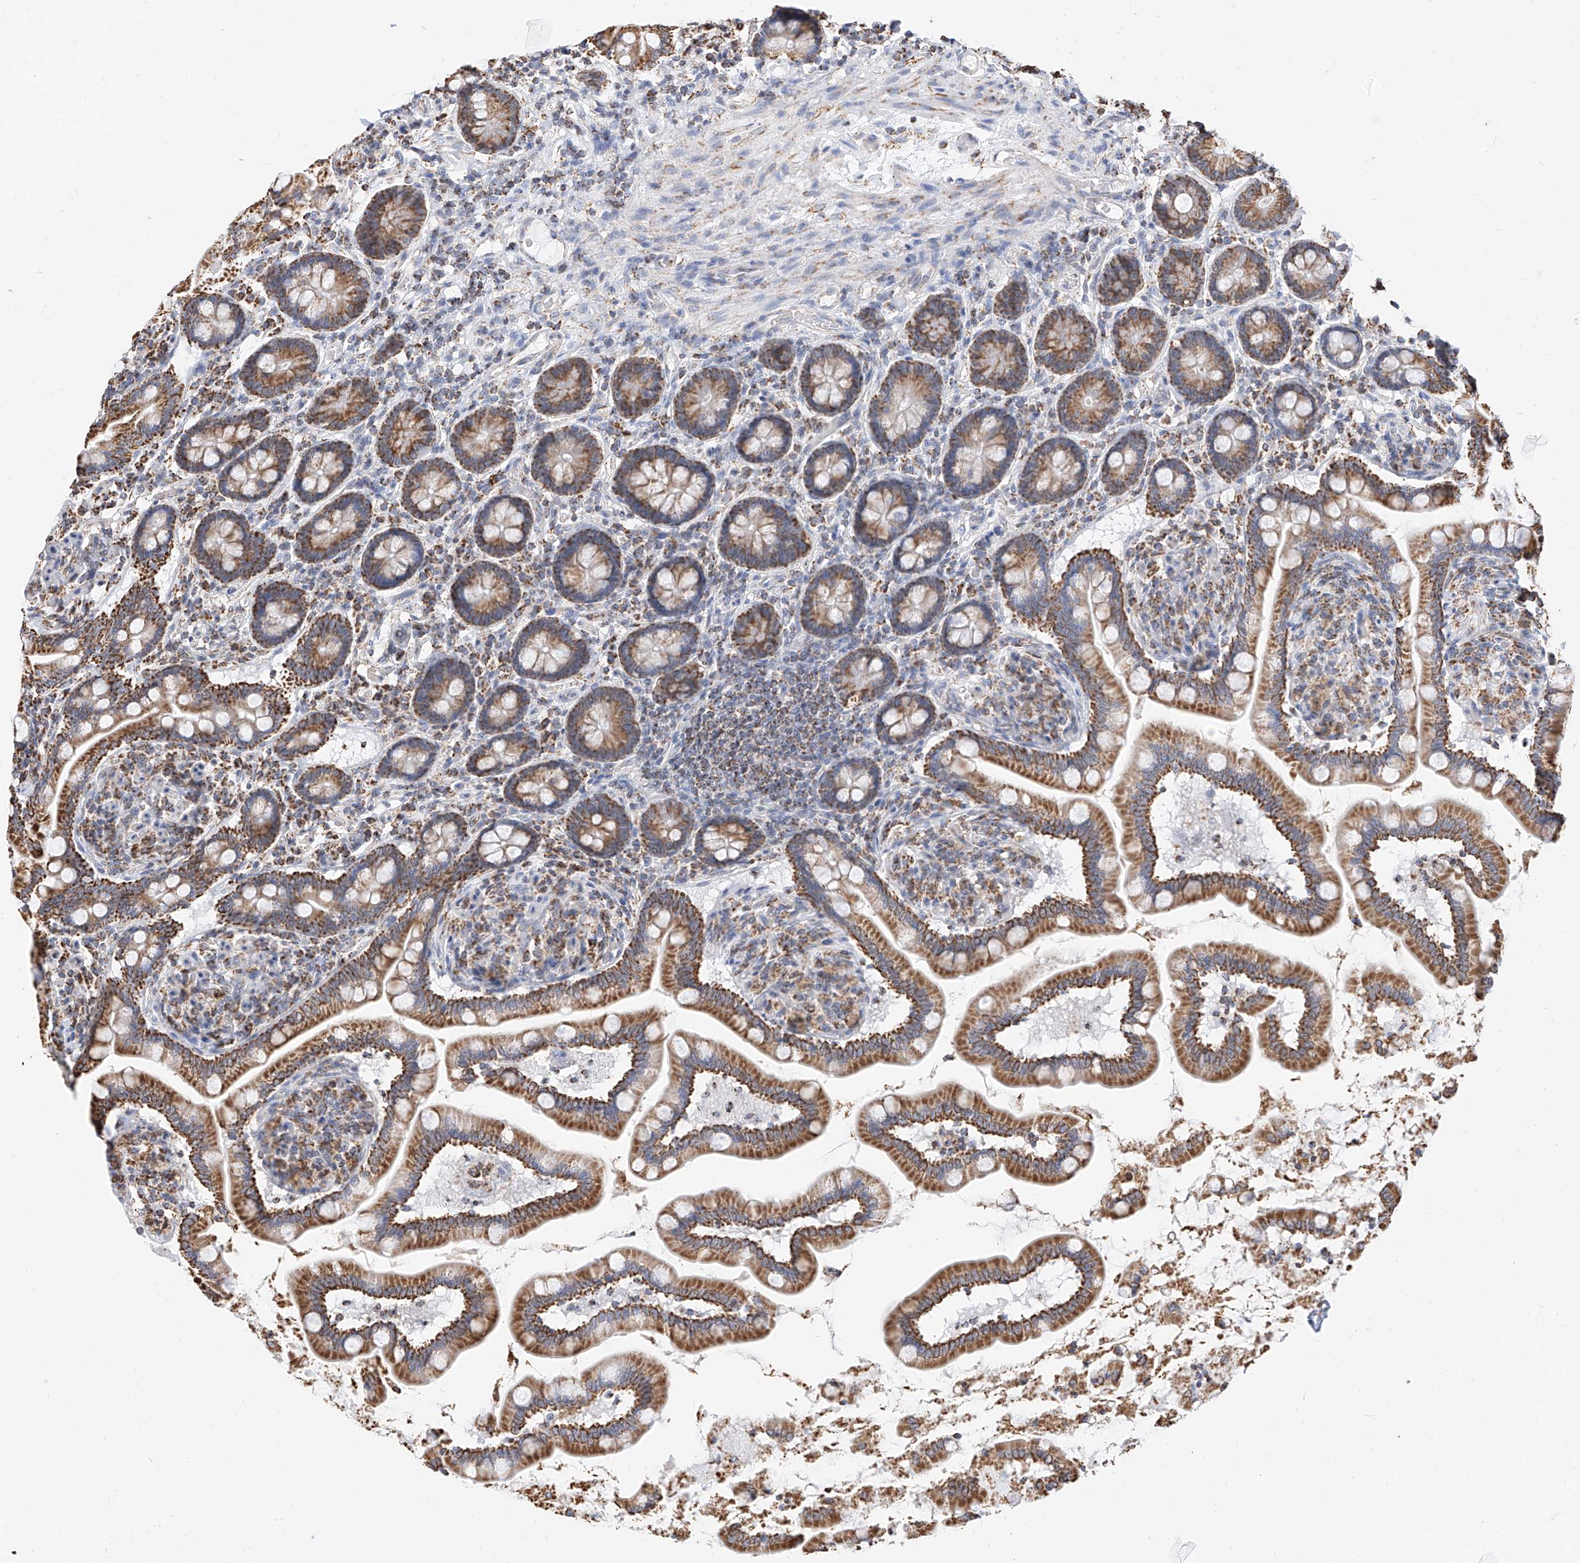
{"staining": {"intensity": "moderate", "quantity": ">75%", "location": "cytoplasmic/membranous"}, "tissue": "small intestine", "cell_type": "Glandular cells", "image_type": "normal", "snomed": [{"axis": "morphology", "description": "Normal tissue, NOS"}, {"axis": "topography", "description": "Small intestine"}], "caption": "About >75% of glandular cells in normal human small intestine demonstrate moderate cytoplasmic/membranous protein expression as visualized by brown immunohistochemical staining.", "gene": "NALCN", "patient": {"sex": "female", "age": 64}}